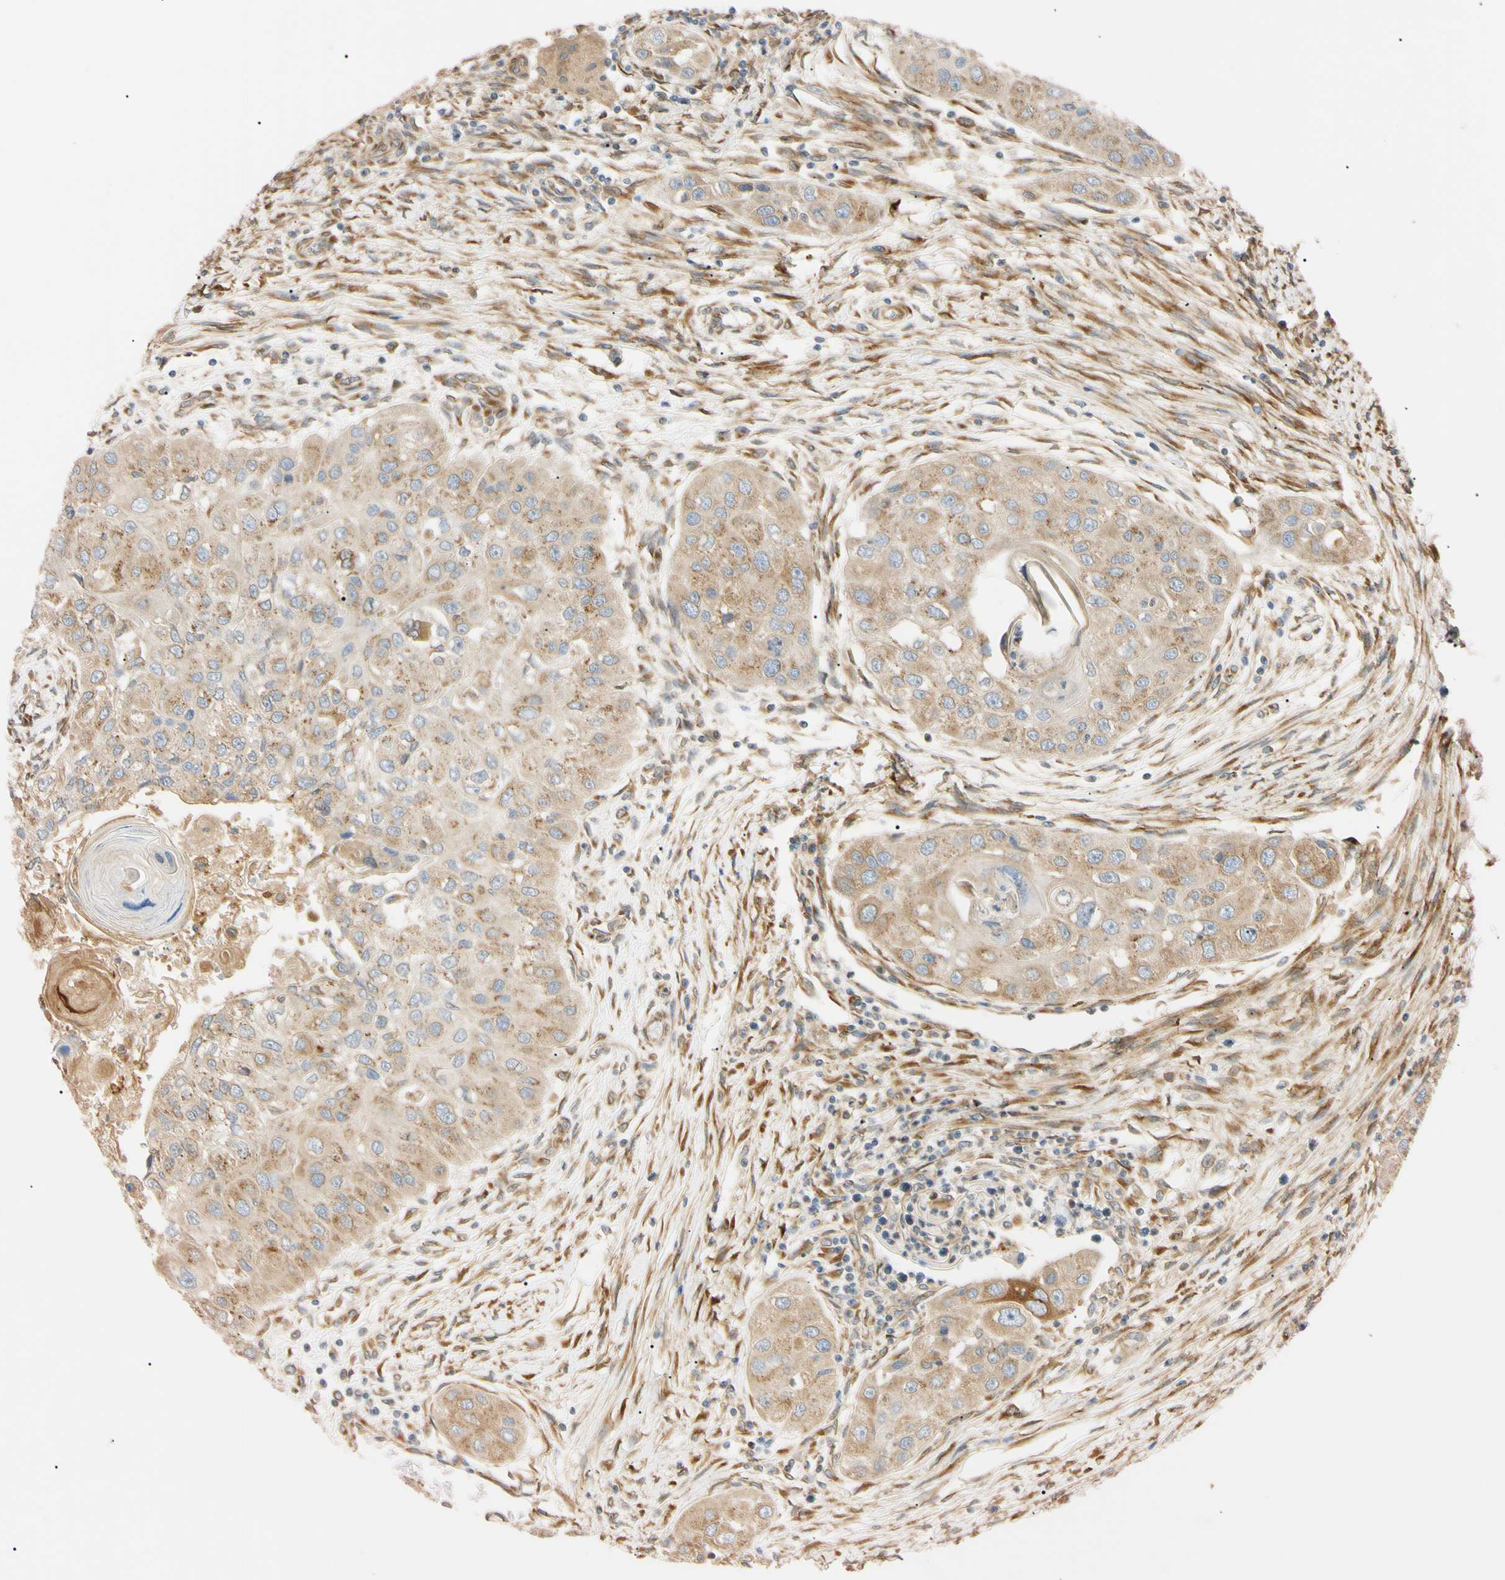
{"staining": {"intensity": "weak", "quantity": ">75%", "location": "cytoplasmic/membranous"}, "tissue": "head and neck cancer", "cell_type": "Tumor cells", "image_type": "cancer", "snomed": [{"axis": "morphology", "description": "Normal tissue, NOS"}, {"axis": "morphology", "description": "Squamous cell carcinoma, NOS"}, {"axis": "topography", "description": "Skeletal muscle"}, {"axis": "topography", "description": "Head-Neck"}], "caption": "Brown immunohistochemical staining in human head and neck cancer (squamous cell carcinoma) exhibits weak cytoplasmic/membranous positivity in approximately >75% of tumor cells. Ihc stains the protein of interest in brown and the nuclei are stained blue.", "gene": "IER3IP1", "patient": {"sex": "male", "age": 51}}